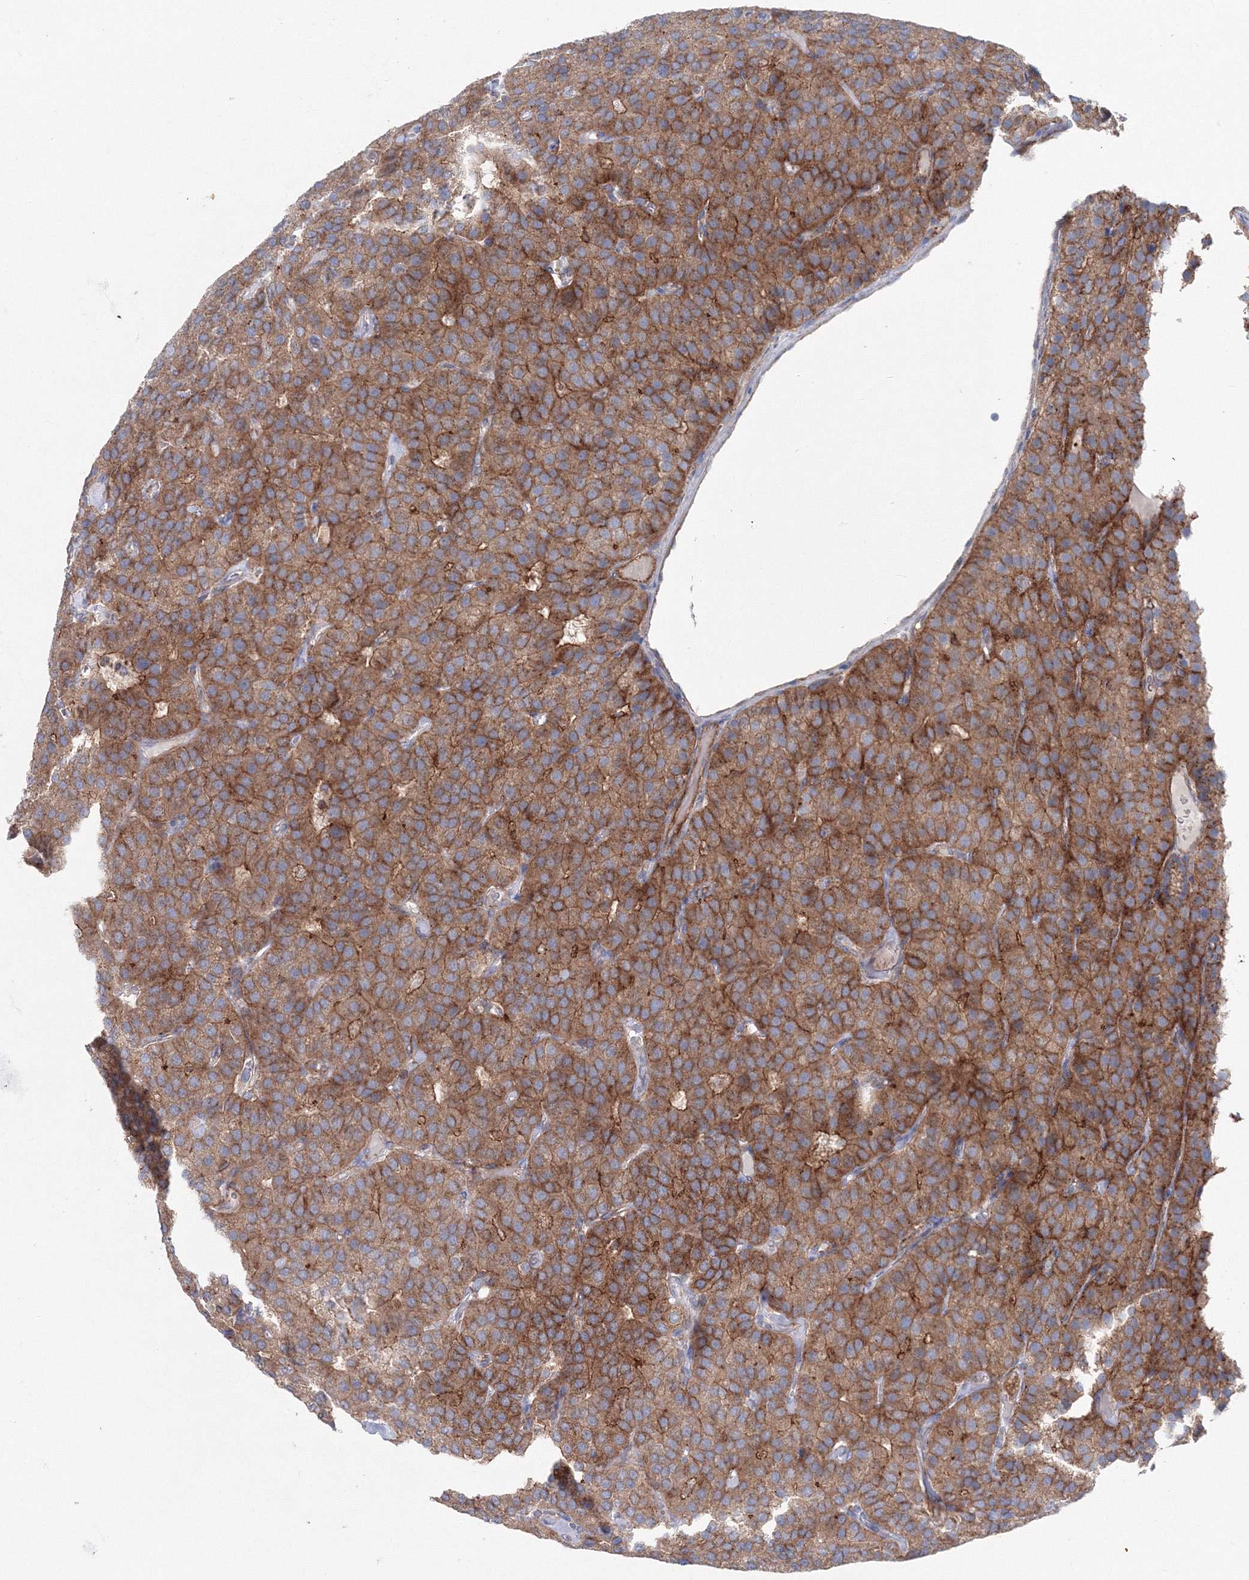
{"staining": {"intensity": "moderate", "quantity": ">75%", "location": "cytoplasmic/membranous"}, "tissue": "parathyroid gland", "cell_type": "Glandular cells", "image_type": "normal", "snomed": [{"axis": "morphology", "description": "Normal tissue, NOS"}, {"axis": "morphology", "description": "Adenoma, NOS"}, {"axis": "topography", "description": "Parathyroid gland"}], "caption": "This histopathology image exhibits IHC staining of benign human parathyroid gland, with medium moderate cytoplasmic/membranous expression in about >75% of glandular cells.", "gene": "GGA2", "patient": {"sex": "female", "age": 86}}